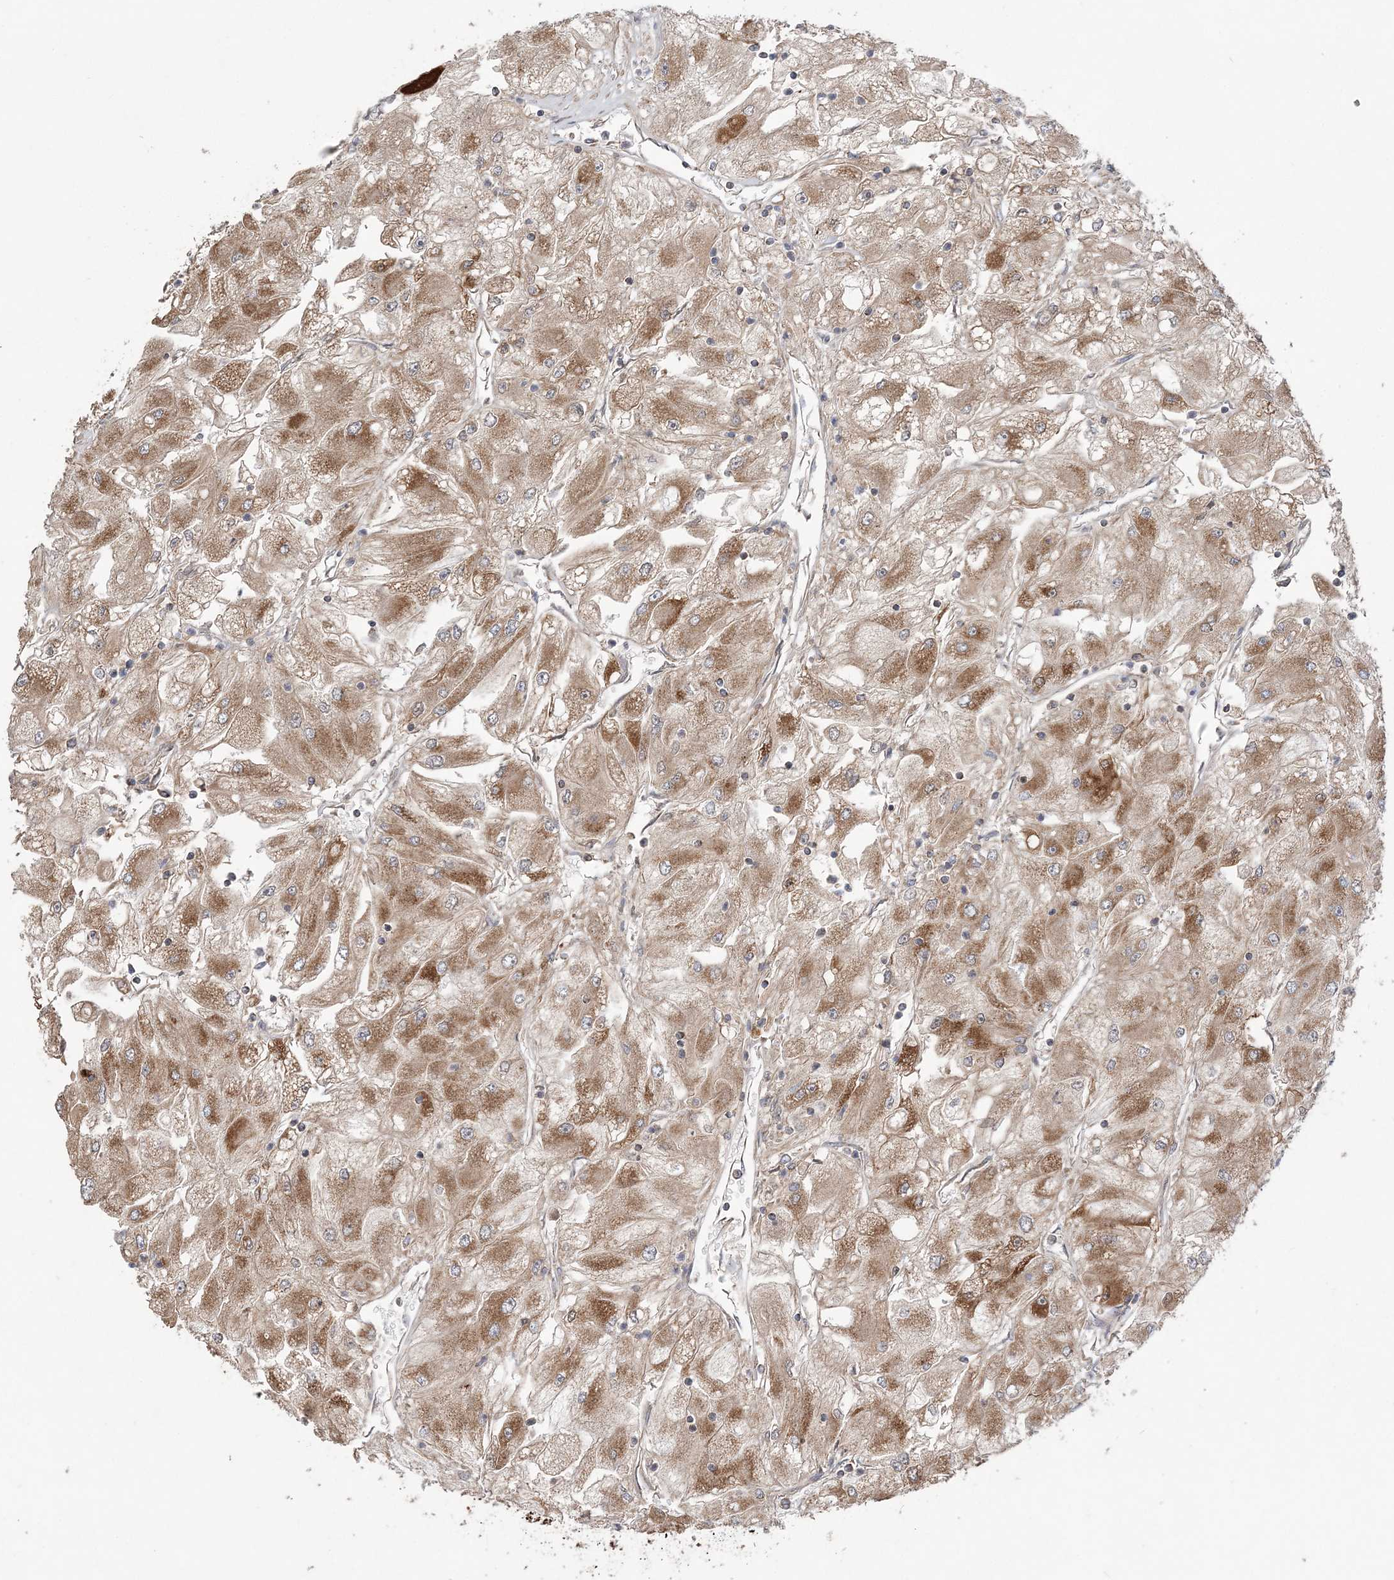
{"staining": {"intensity": "moderate", "quantity": ">75%", "location": "cytoplasmic/membranous"}, "tissue": "renal cancer", "cell_type": "Tumor cells", "image_type": "cancer", "snomed": [{"axis": "morphology", "description": "Adenocarcinoma, NOS"}, {"axis": "topography", "description": "Kidney"}], "caption": "Immunohistochemistry image of neoplastic tissue: human adenocarcinoma (renal) stained using IHC demonstrates medium levels of moderate protein expression localized specifically in the cytoplasmic/membranous of tumor cells, appearing as a cytoplasmic/membranous brown color.", "gene": "SCLT1", "patient": {"sex": "male", "age": 80}}